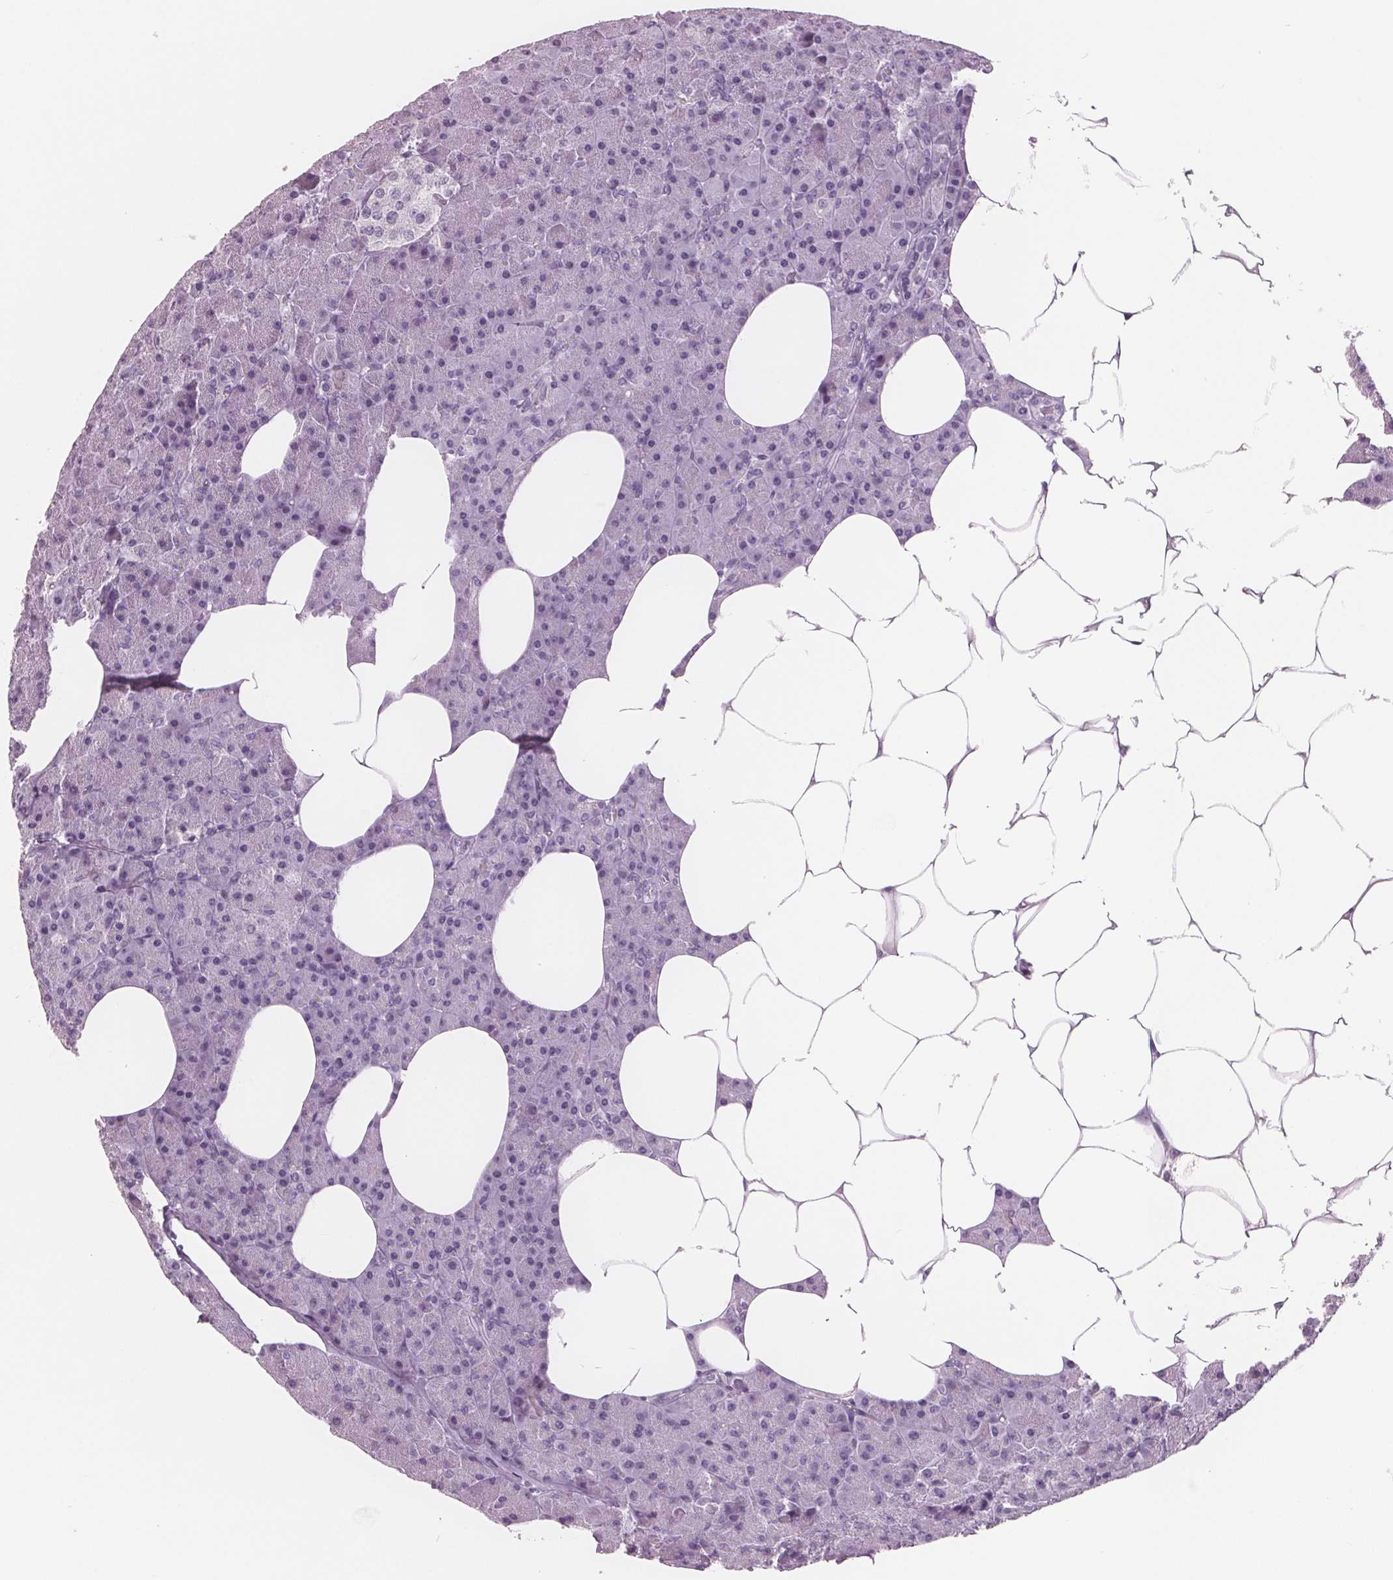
{"staining": {"intensity": "negative", "quantity": "none", "location": "none"}, "tissue": "pancreas", "cell_type": "Exocrine glandular cells", "image_type": "normal", "snomed": [{"axis": "morphology", "description": "Normal tissue, NOS"}, {"axis": "topography", "description": "Pancreas"}], "caption": "High power microscopy micrograph of an immunohistochemistry (IHC) image of normal pancreas, revealing no significant staining in exocrine glandular cells.", "gene": "AMBP", "patient": {"sex": "female", "age": 45}}